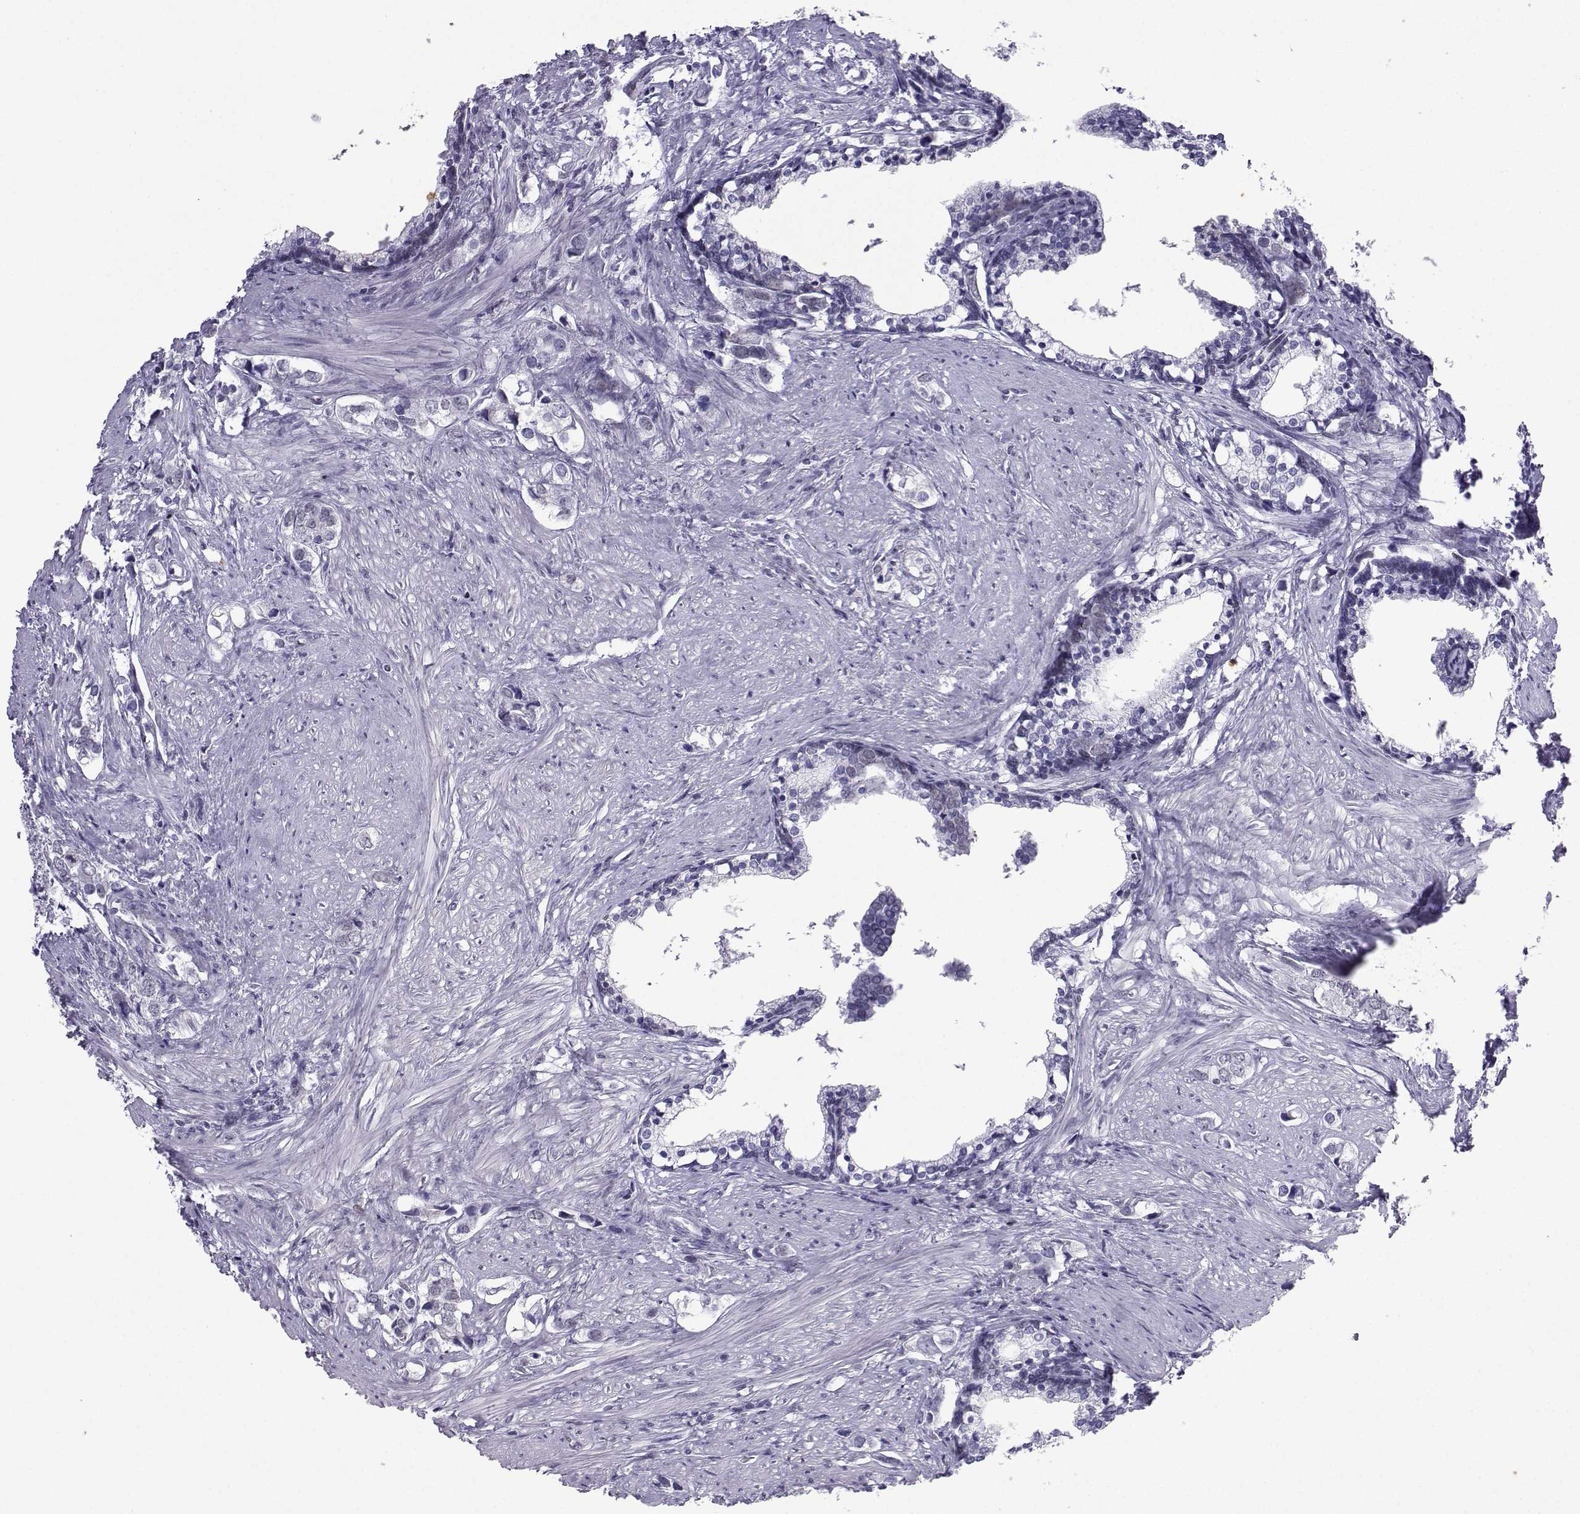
{"staining": {"intensity": "negative", "quantity": "none", "location": "none"}, "tissue": "prostate cancer", "cell_type": "Tumor cells", "image_type": "cancer", "snomed": [{"axis": "morphology", "description": "Adenocarcinoma, NOS"}, {"axis": "topography", "description": "Prostate and seminal vesicle, NOS"}], "caption": "Adenocarcinoma (prostate) stained for a protein using immunohistochemistry displays no positivity tumor cells.", "gene": "LORICRIN", "patient": {"sex": "male", "age": 63}}